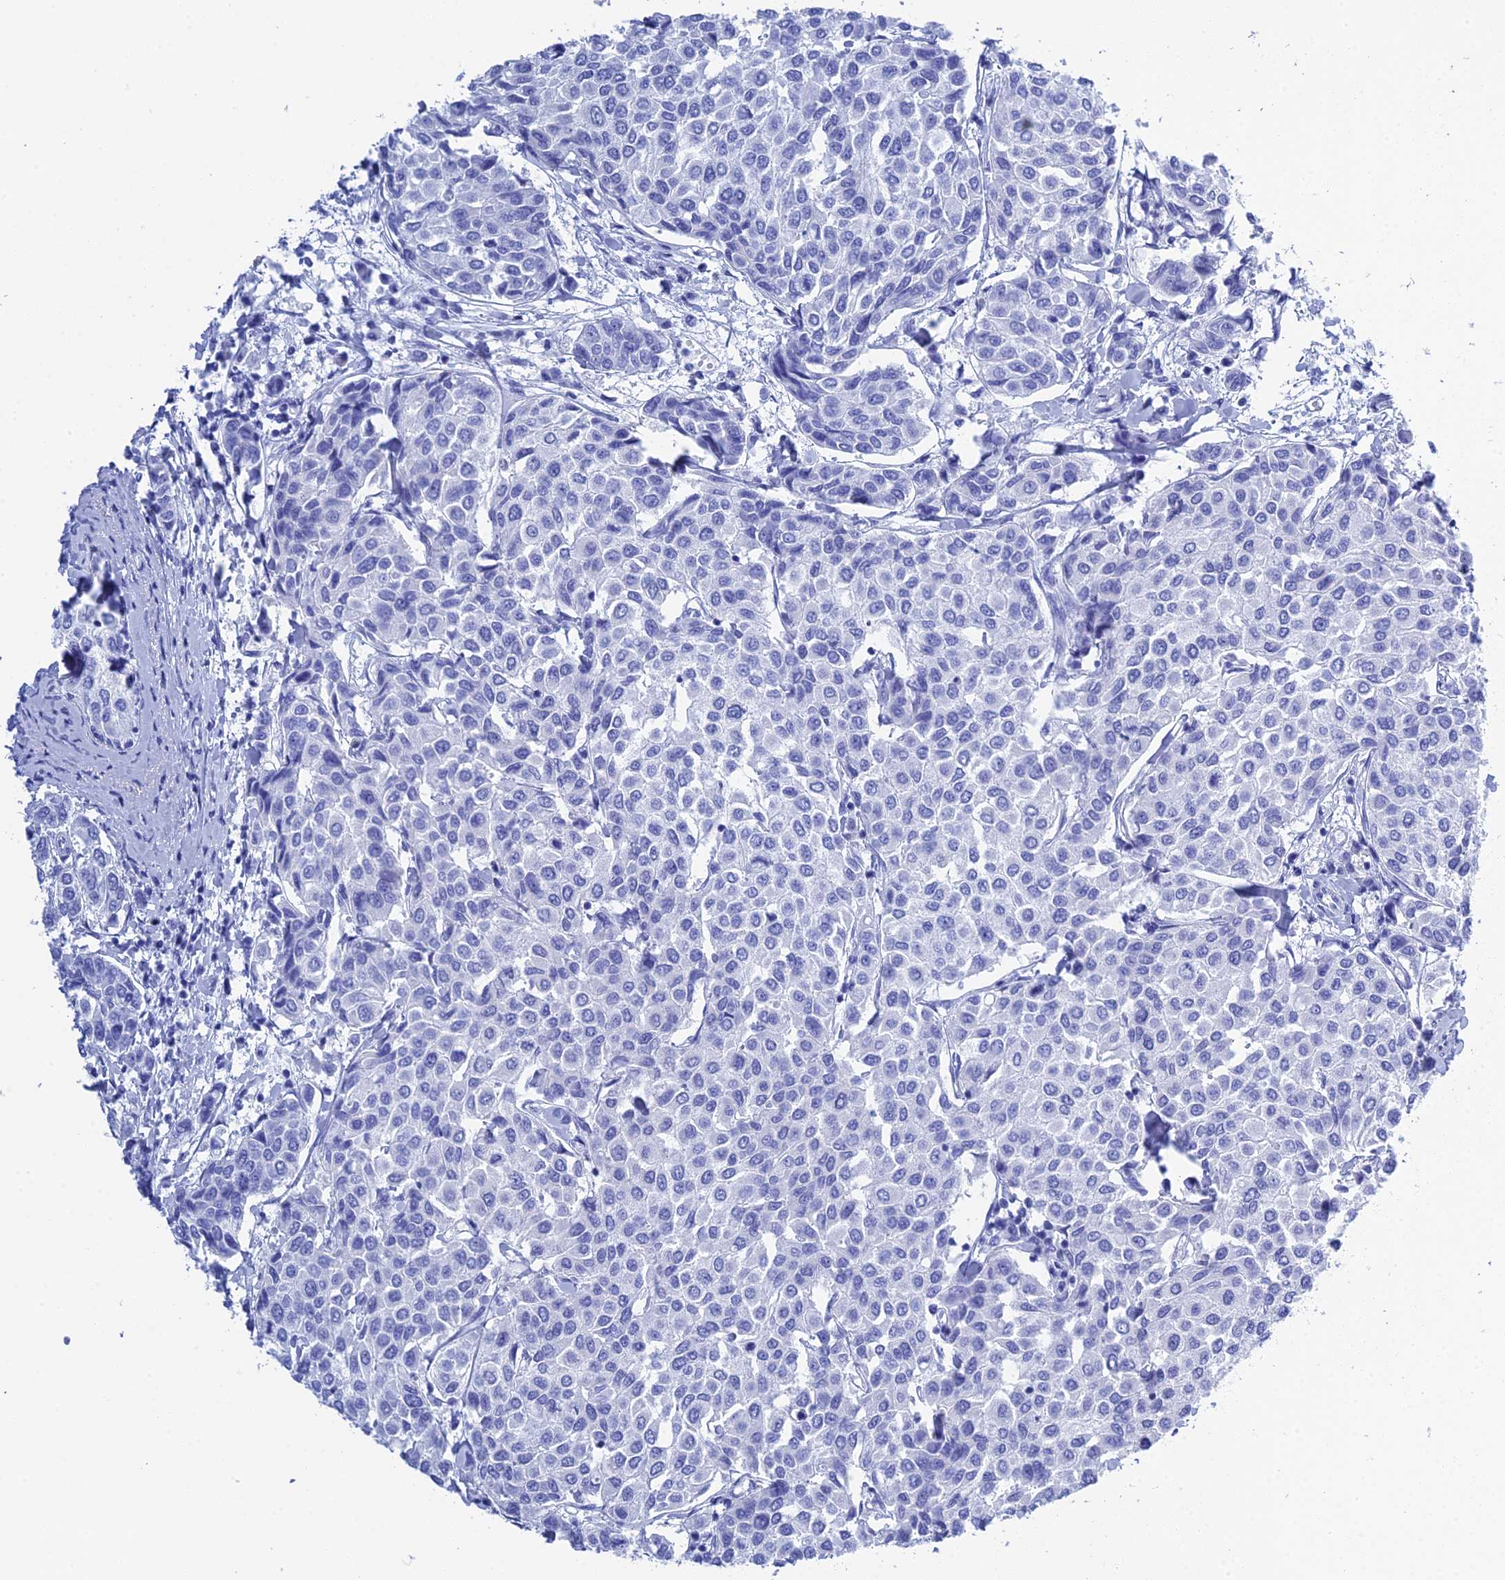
{"staining": {"intensity": "negative", "quantity": "none", "location": "none"}, "tissue": "breast cancer", "cell_type": "Tumor cells", "image_type": "cancer", "snomed": [{"axis": "morphology", "description": "Duct carcinoma"}, {"axis": "topography", "description": "Breast"}], "caption": "DAB (3,3'-diaminobenzidine) immunohistochemical staining of human breast cancer reveals no significant positivity in tumor cells.", "gene": "TEX101", "patient": {"sex": "female", "age": 55}}